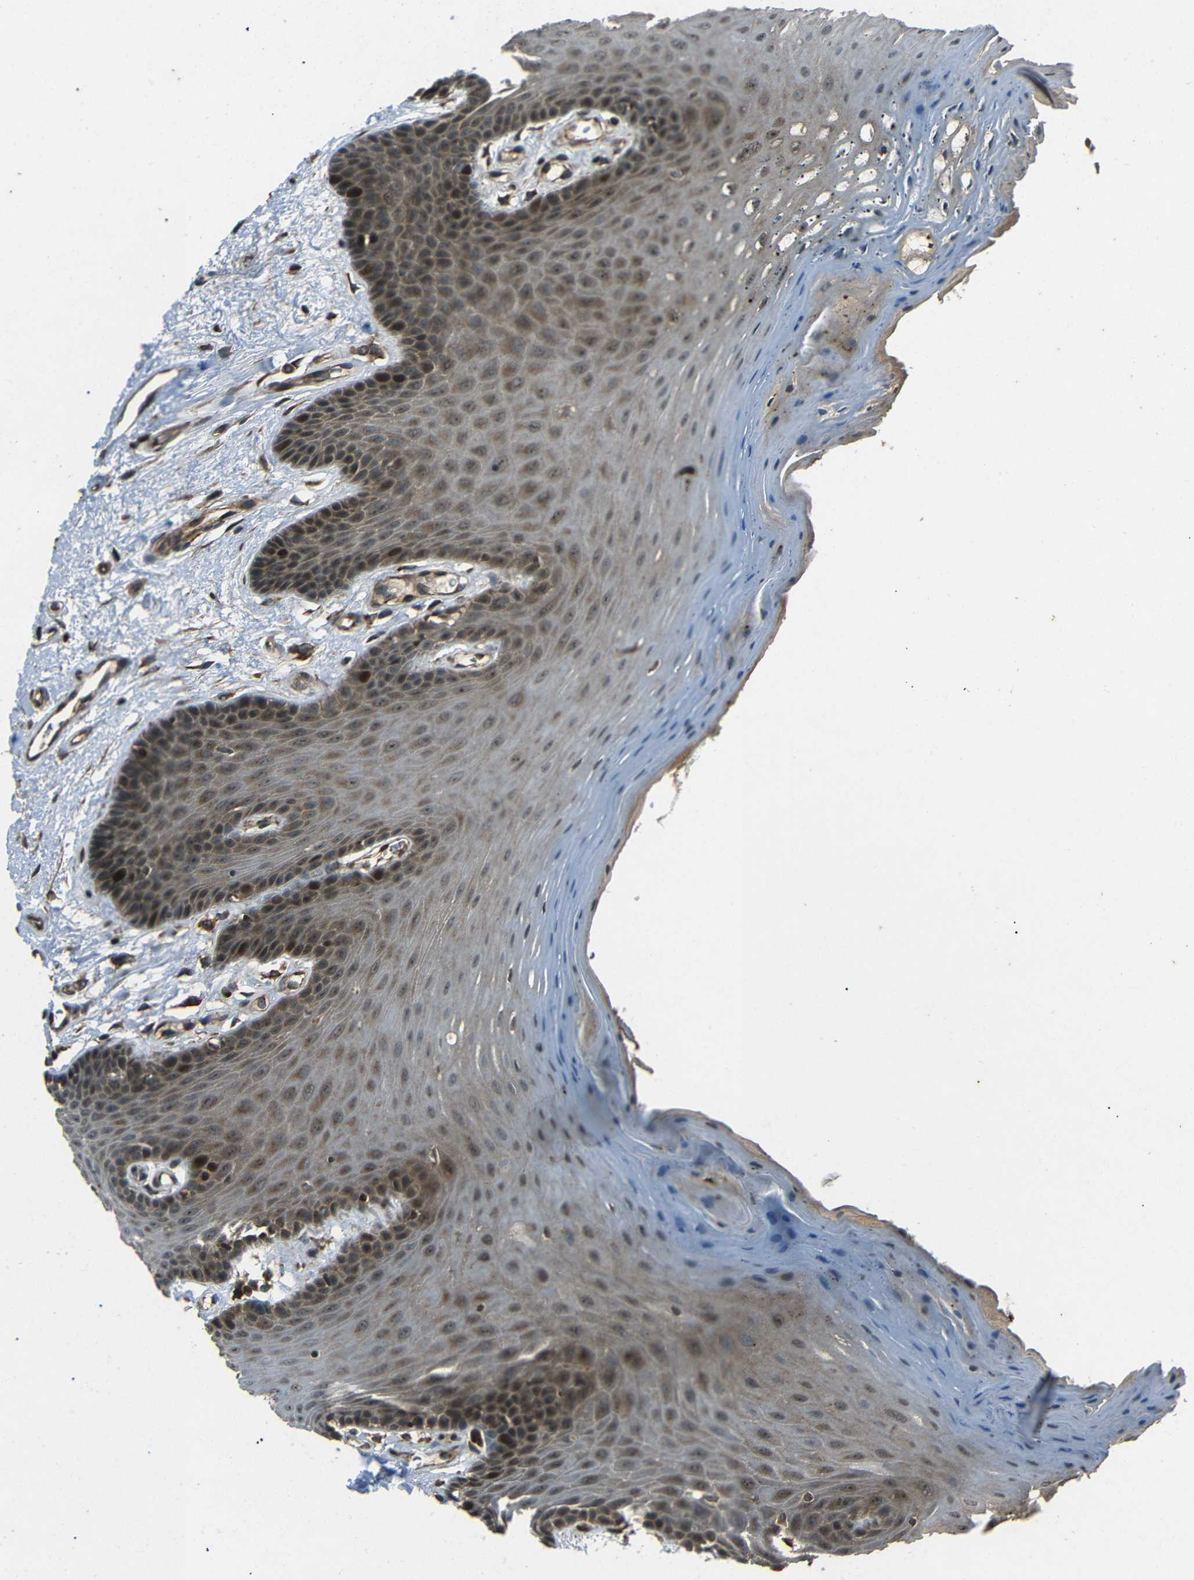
{"staining": {"intensity": "moderate", "quantity": "25%-75%", "location": "cytoplasmic/membranous,nuclear"}, "tissue": "oral mucosa", "cell_type": "Squamous epithelial cells", "image_type": "normal", "snomed": [{"axis": "morphology", "description": "Normal tissue, NOS"}, {"axis": "morphology", "description": "Squamous cell carcinoma, NOS"}, {"axis": "topography", "description": "Skeletal muscle"}, {"axis": "topography", "description": "Adipose tissue"}, {"axis": "topography", "description": "Vascular tissue"}, {"axis": "topography", "description": "Oral tissue"}, {"axis": "topography", "description": "Peripheral nerve tissue"}, {"axis": "topography", "description": "Head-Neck"}], "caption": "An immunohistochemistry image of benign tissue is shown. Protein staining in brown shows moderate cytoplasmic/membranous,nuclear positivity in oral mucosa within squamous epithelial cells.", "gene": "PLK2", "patient": {"sex": "male", "age": 71}}